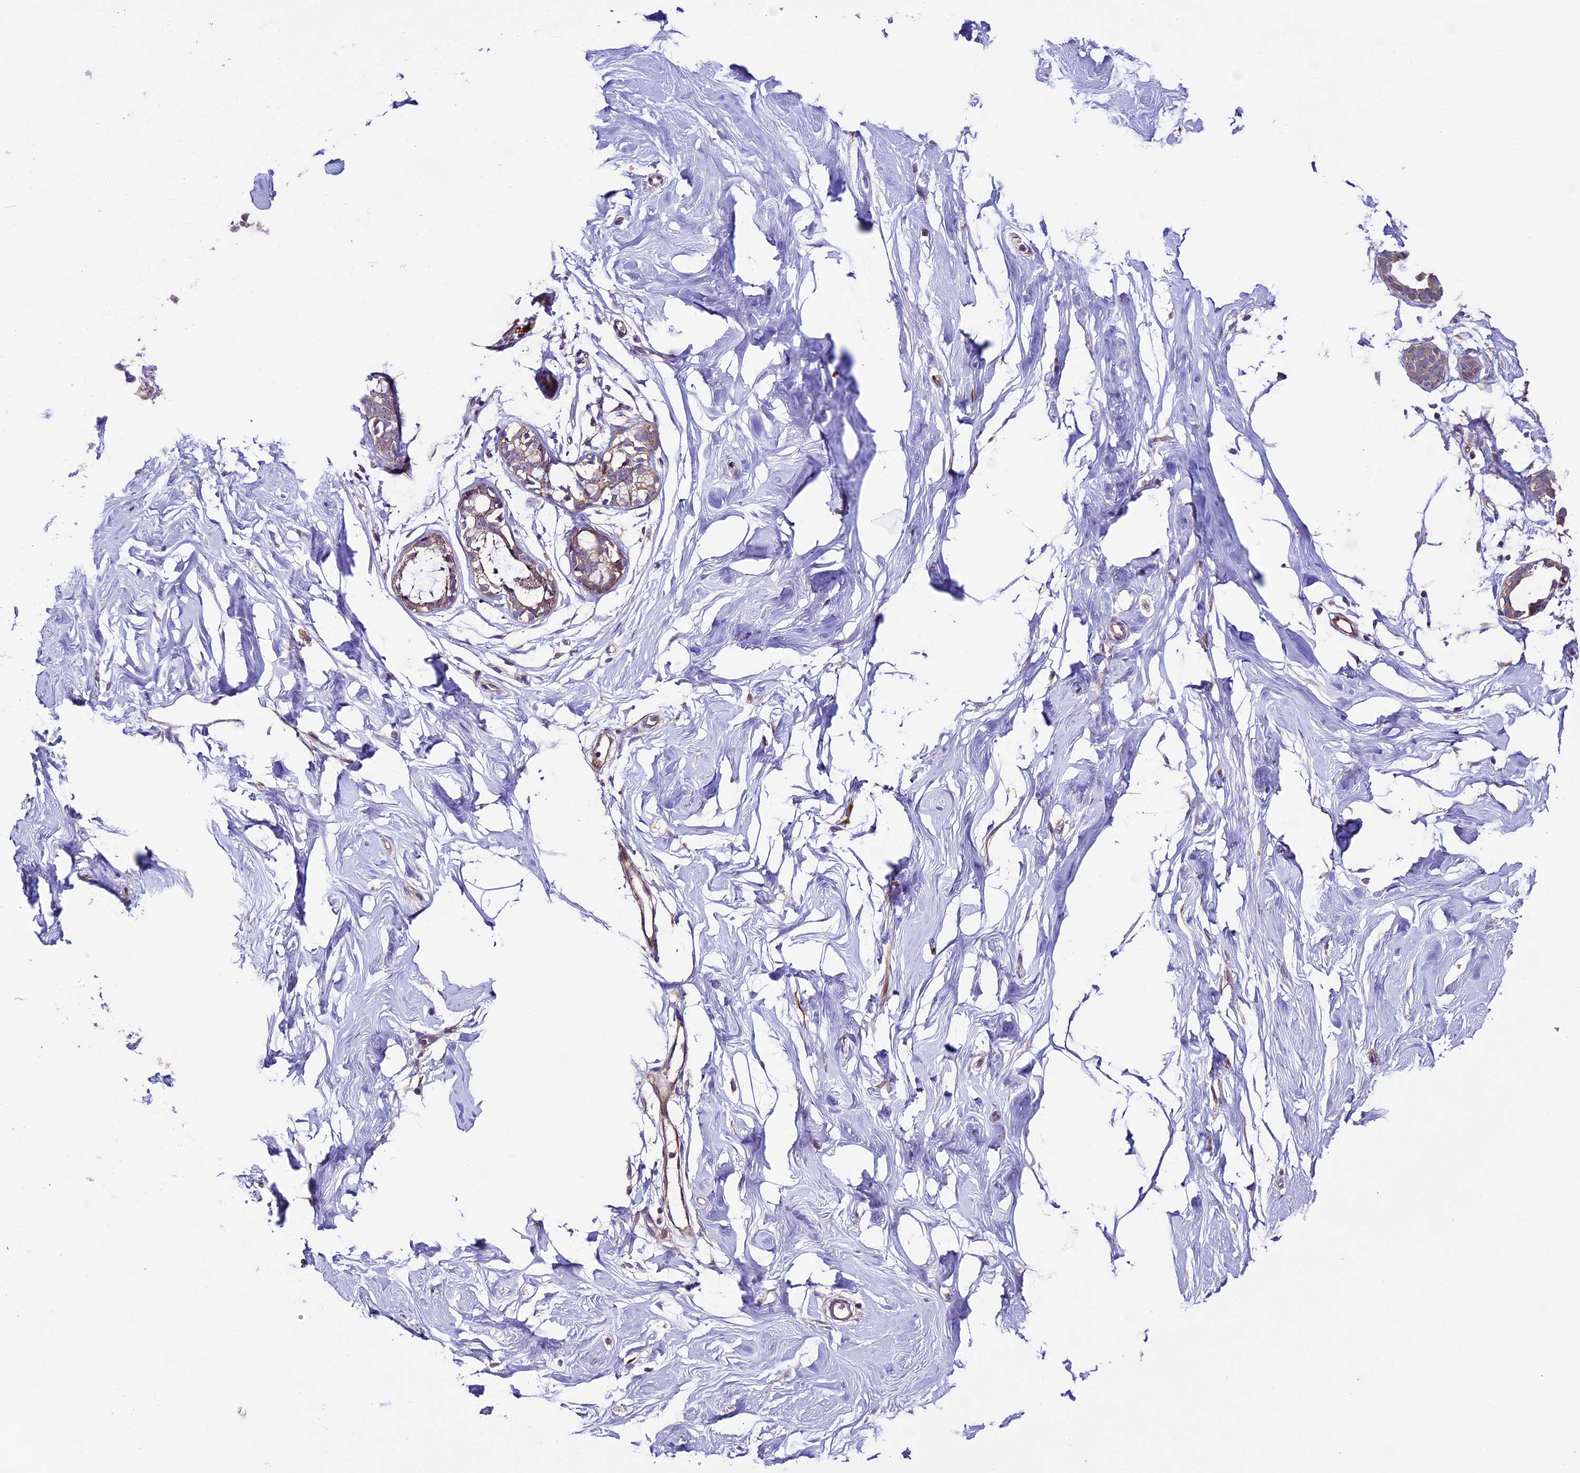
{"staining": {"intensity": "negative", "quantity": "none", "location": "none"}, "tissue": "breast", "cell_type": "Adipocytes", "image_type": "normal", "snomed": [{"axis": "morphology", "description": "Normal tissue, NOS"}, {"axis": "morphology", "description": "Adenoma, NOS"}, {"axis": "topography", "description": "Breast"}], "caption": "High magnification brightfield microscopy of unremarkable breast stained with DAB (brown) and counterstained with hematoxylin (blue): adipocytes show no significant staining. Nuclei are stained in blue.", "gene": "SPIRE1", "patient": {"sex": "female", "age": 23}}